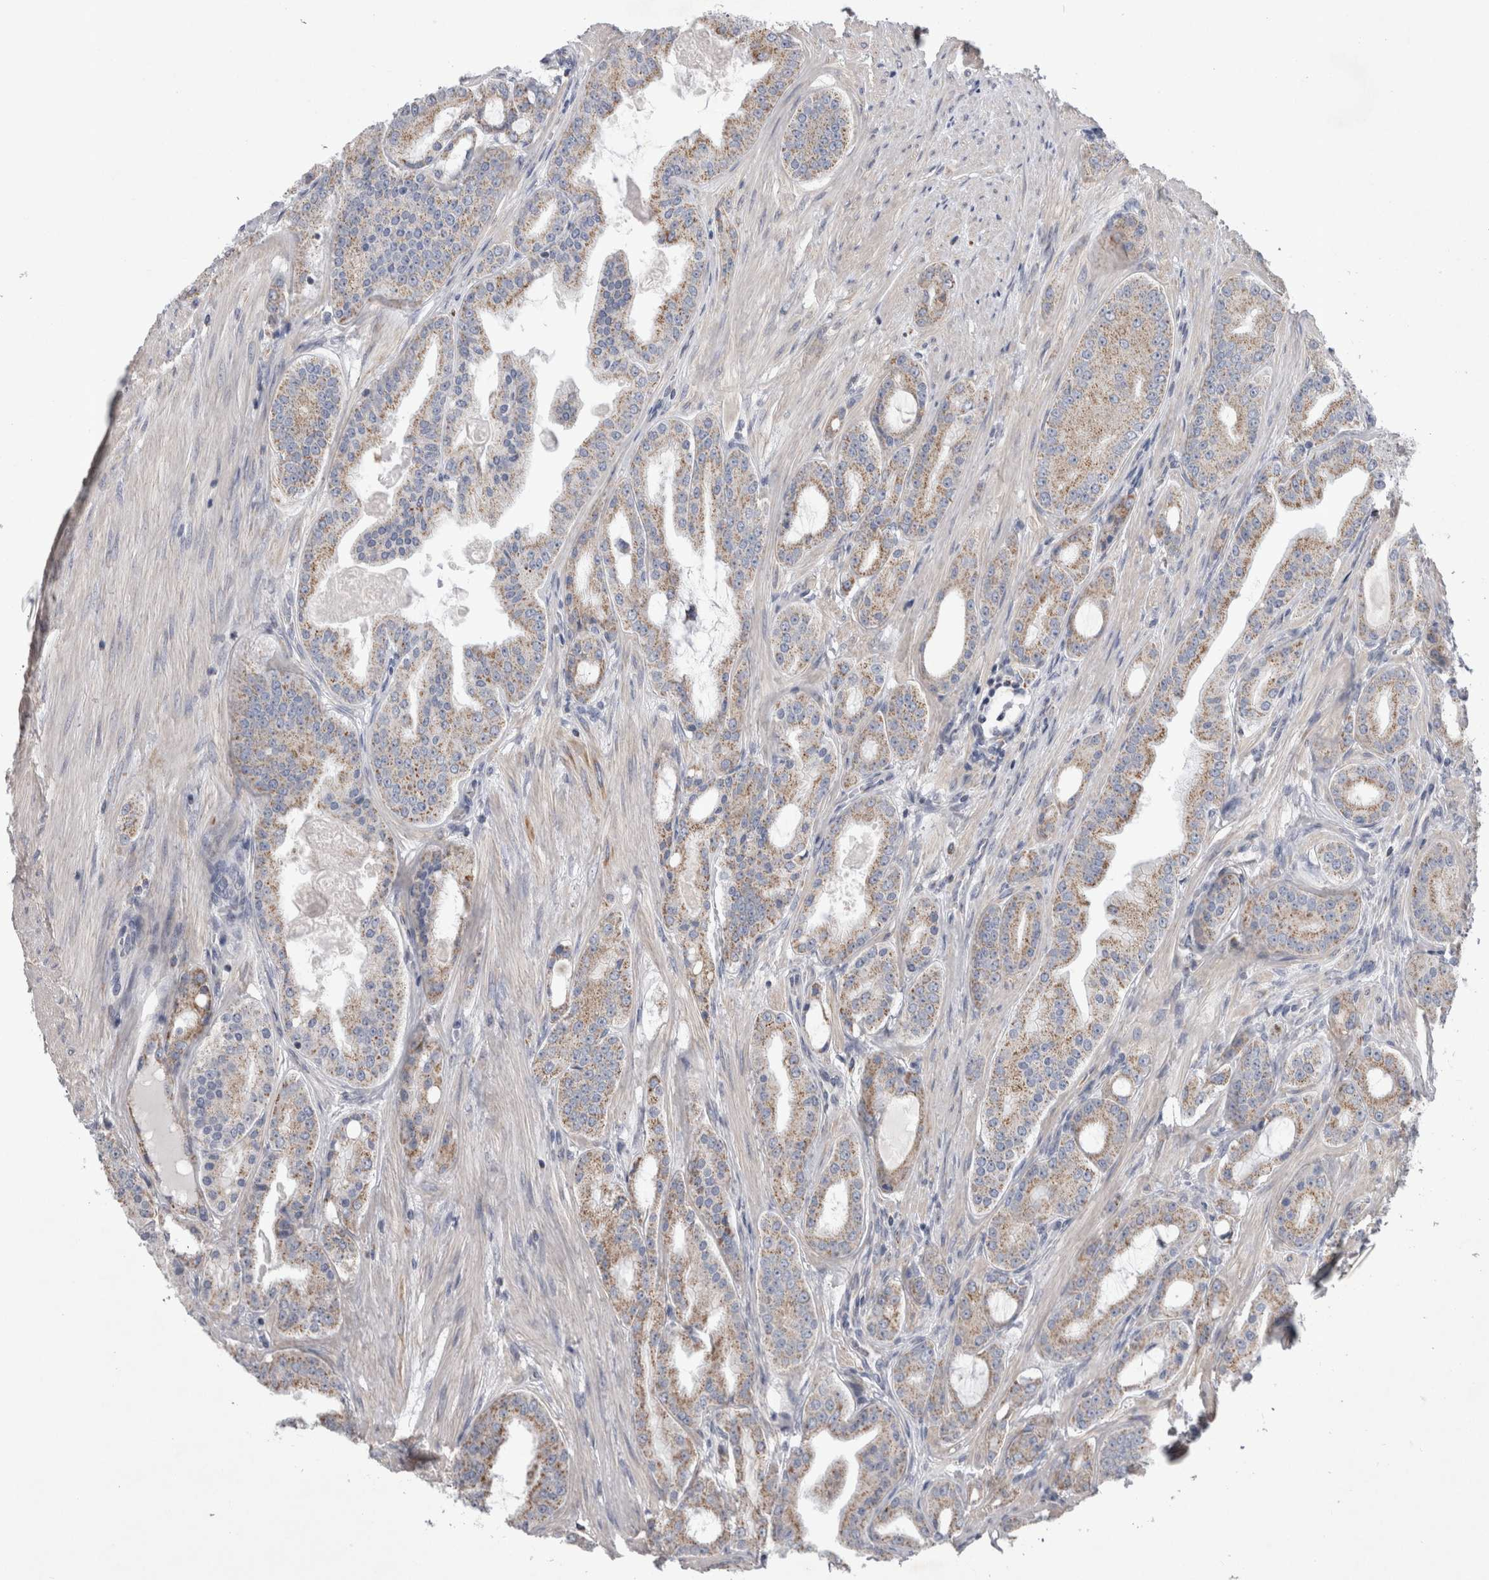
{"staining": {"intensity": "moderate", "quantity": ">75%", "location": "cytoplasmic/membranous"}, "tissue": "prostate cancer", "cell_type": "Tumor cells", "image_type": "cancer", "snomed": [{"axis": "morphology", "description": "Adenocarcinoma, High grade"}, {"axis": "topography", "description": "Prostate"}], "caption": "Immunohistochemical staining of prostate adenocarcinoma (high-grade) demonstrates medium levels of moderate cytoplasmic/membranous positivity in approximately >75% of tumor cells.", "gene": "HDHD3", "patient": {"sex": "male", "age": 60}}